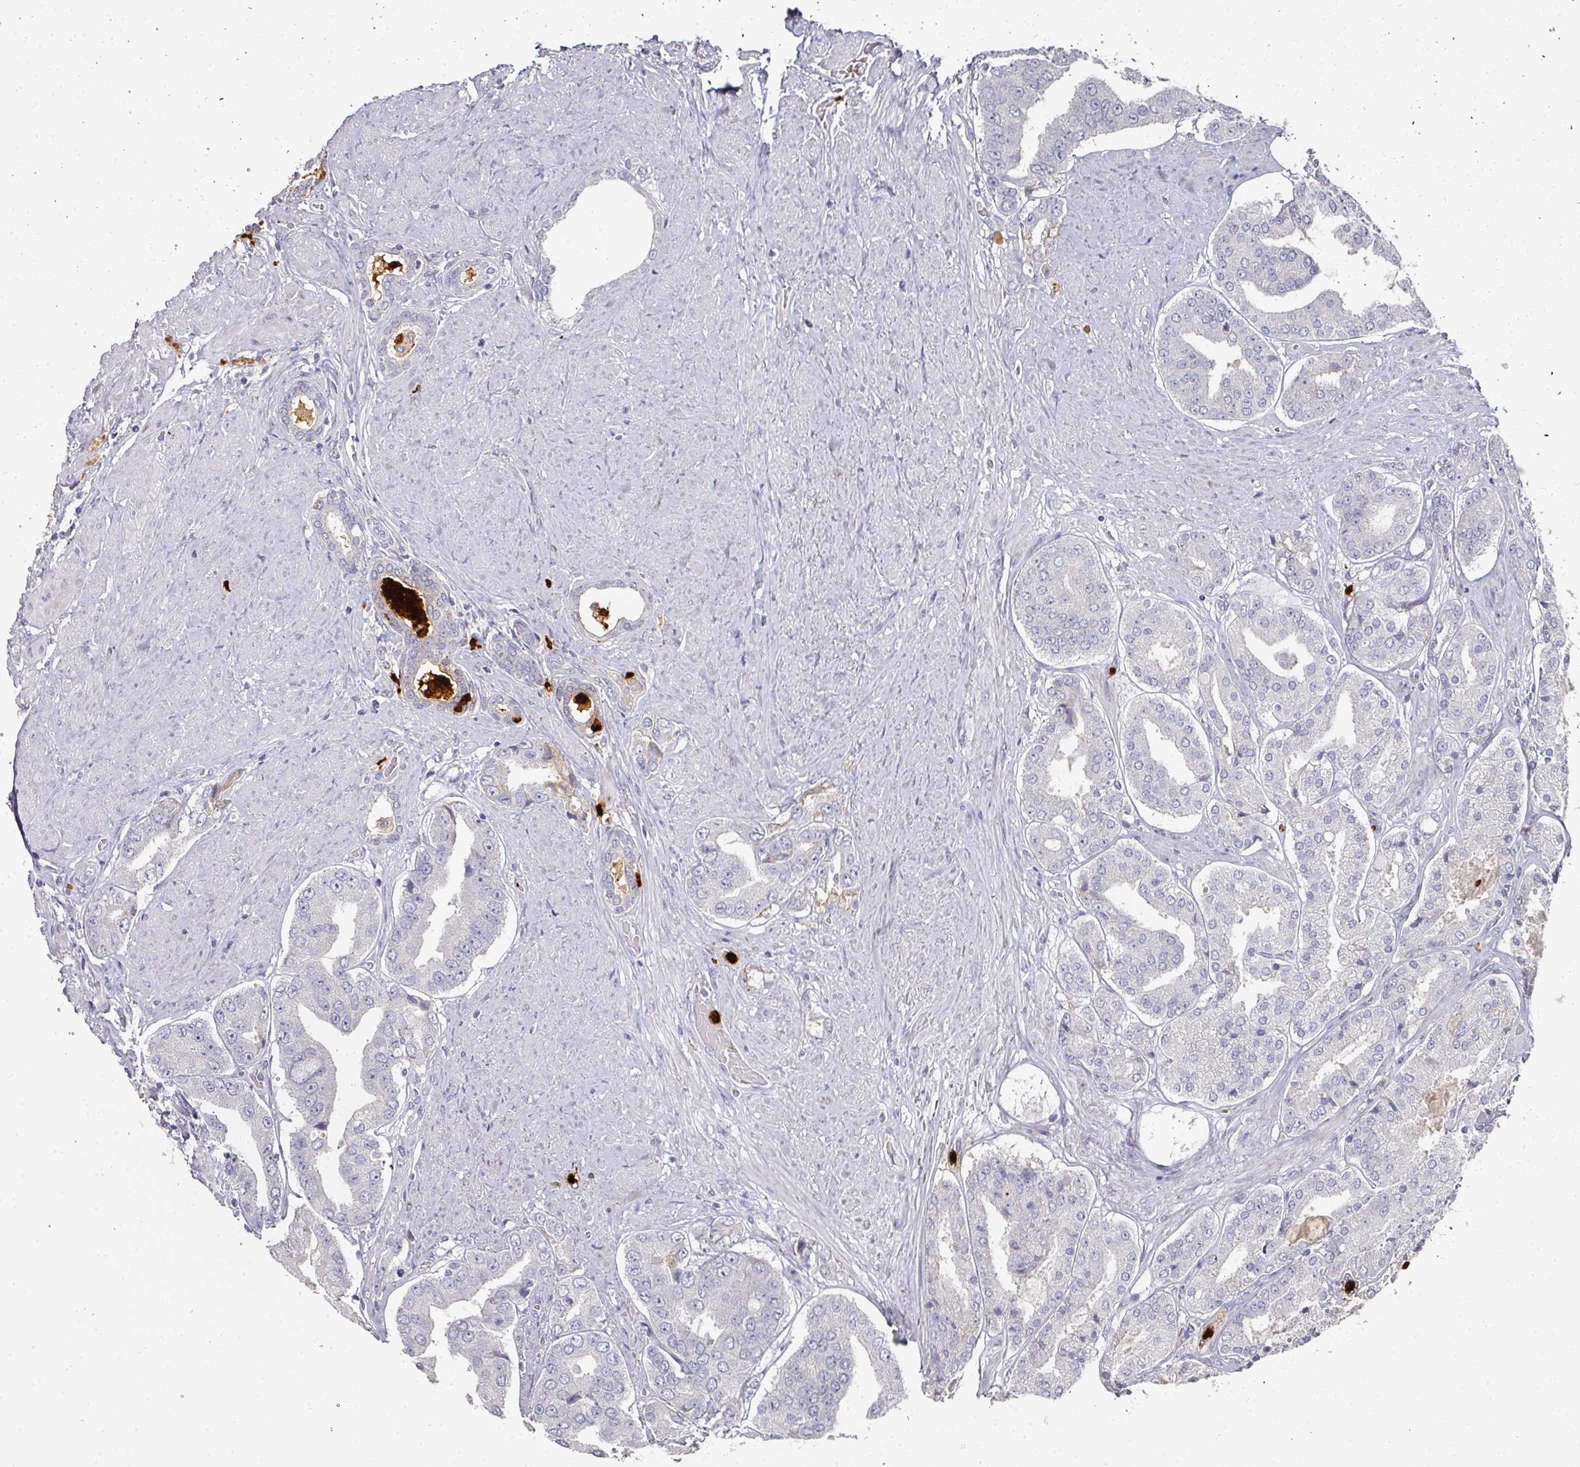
{"staining": {"intensity": "negative", "quantity": "none", "location": "none"}, "tissue": "prostate cancer", "cell_type": "Tumor cells", "image_type": "cancer", "snomed": [{"axis": "morphology", "description": "Adenocarcinoma, High grade"}, {"axis": "topography", "description": "Prostate"}], "caption": "Prostate adenocarcinoma (high-grade) was stained to show a protein in brown. There is no significant expression in tumor cells.", "gene": "CAMP", "patient": {"sex": "male", "age": 63}}